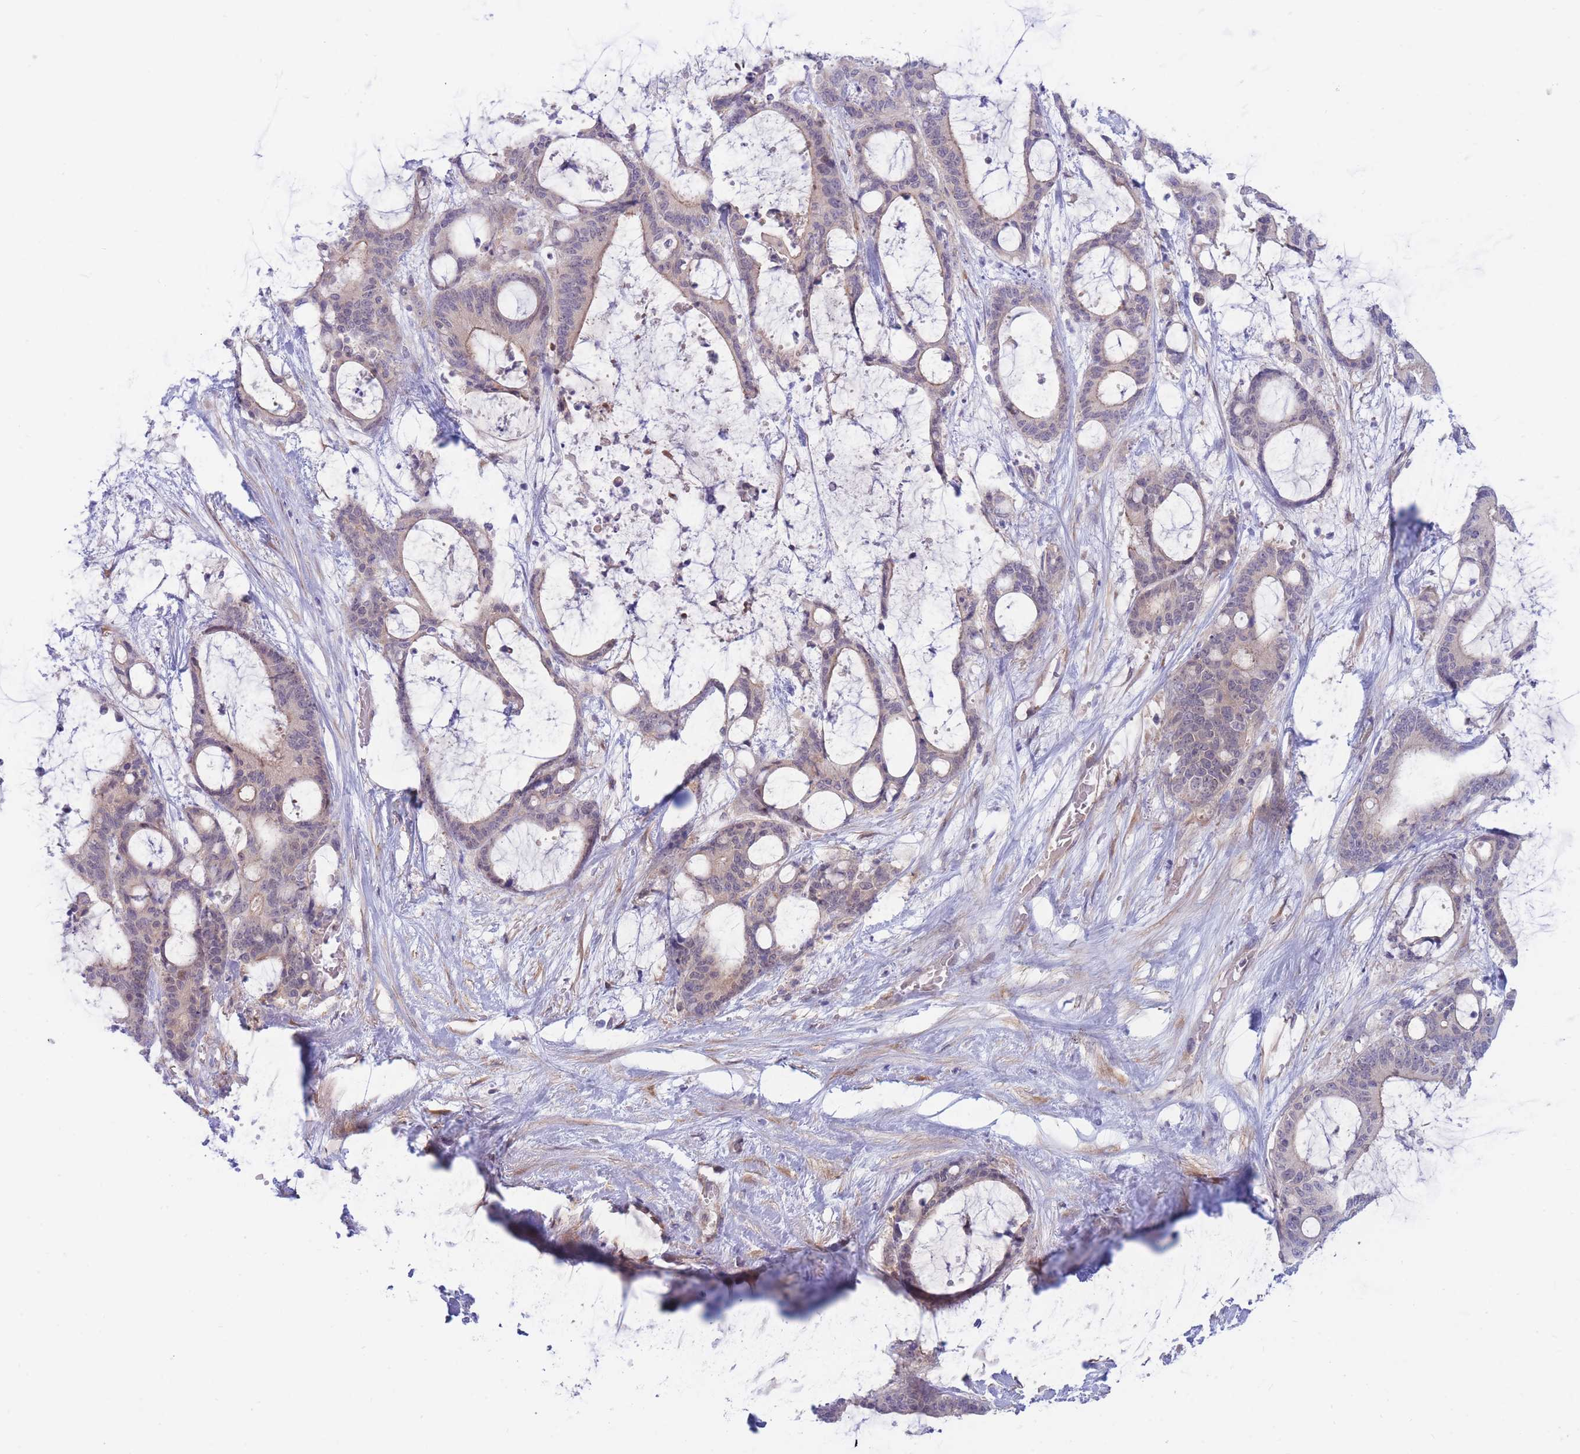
{"staining": {"intensity": "negative", "quantity": "none", "location": "none"}, "tissue": "liver cancer", "cell_type": "Tumor cells", "image_type": "cancer", "snomed": [{"axis": "morphology", "description": "Normal tissue, NOS"}, {"axis": "morphology", "description": "Cholangiocarcinoma"}, {"axis": "topography", "description": "Liver"}, {"axis": "topography", "description": "Peripheral nerve tissue"}], "caption": "The photomicrograph demonstrates no staining of tumor cells in cholangiocarcinoma (liver).", "gene": "APOL4", "patient": {"sex": "female", "age": 73}}